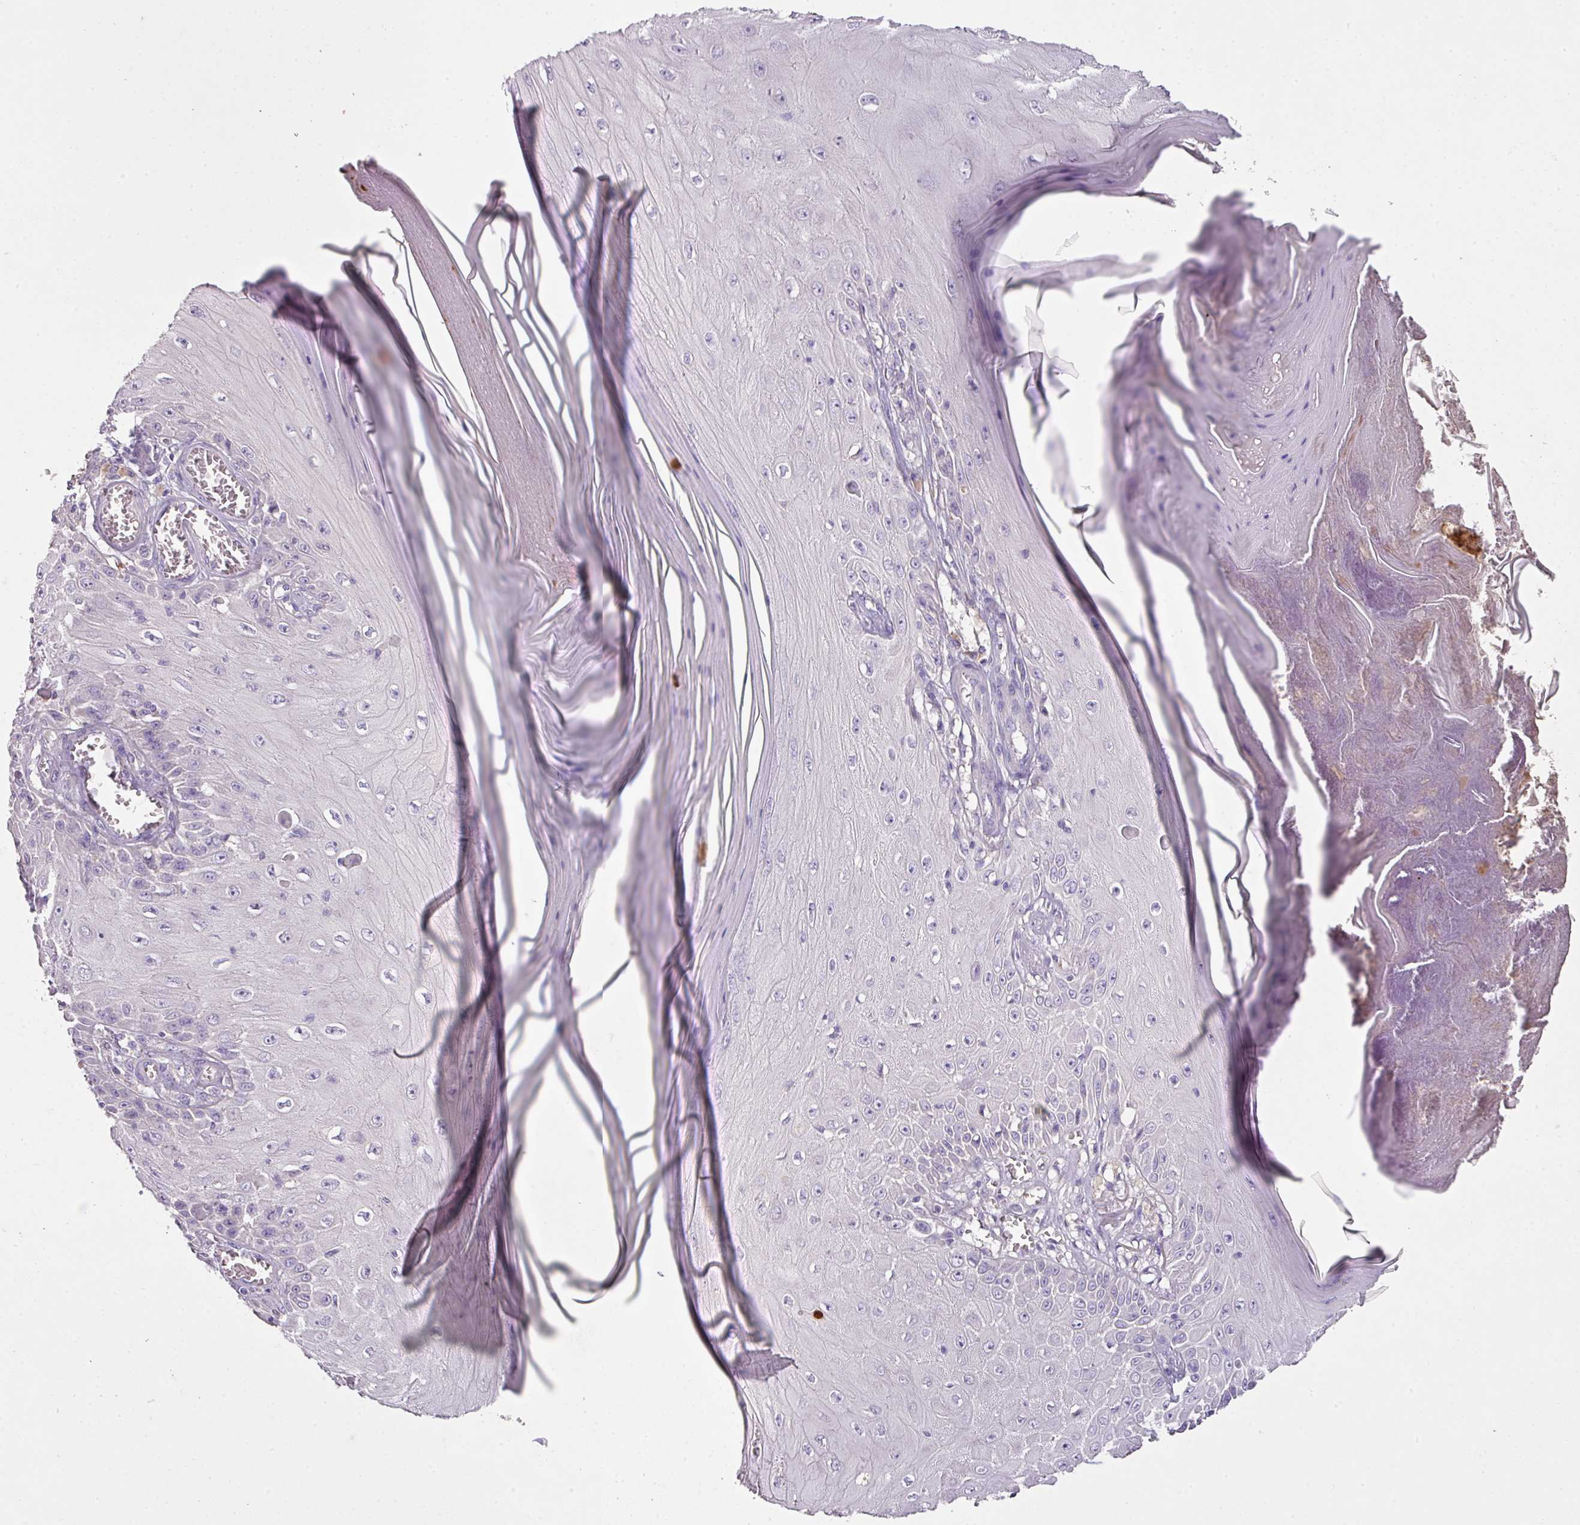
{"staining": {"intensity": "negative", "quantity": "none", "location": "none"}, "tissue": "skin cancer", "cell_type": "Tumor cells", "image_type": "cancer", "snomed": [{"axis": "morphology", "description": "Squamous cell carcinoma, NOS"}, {"axis": "topography", "description": "Skin"}], "caption": "An image of skin cancer stained for a protein exhibits no brown staining in tumor cells.", "gene": "OR6C6", "patient": {"sex": "female", "age": 73}}